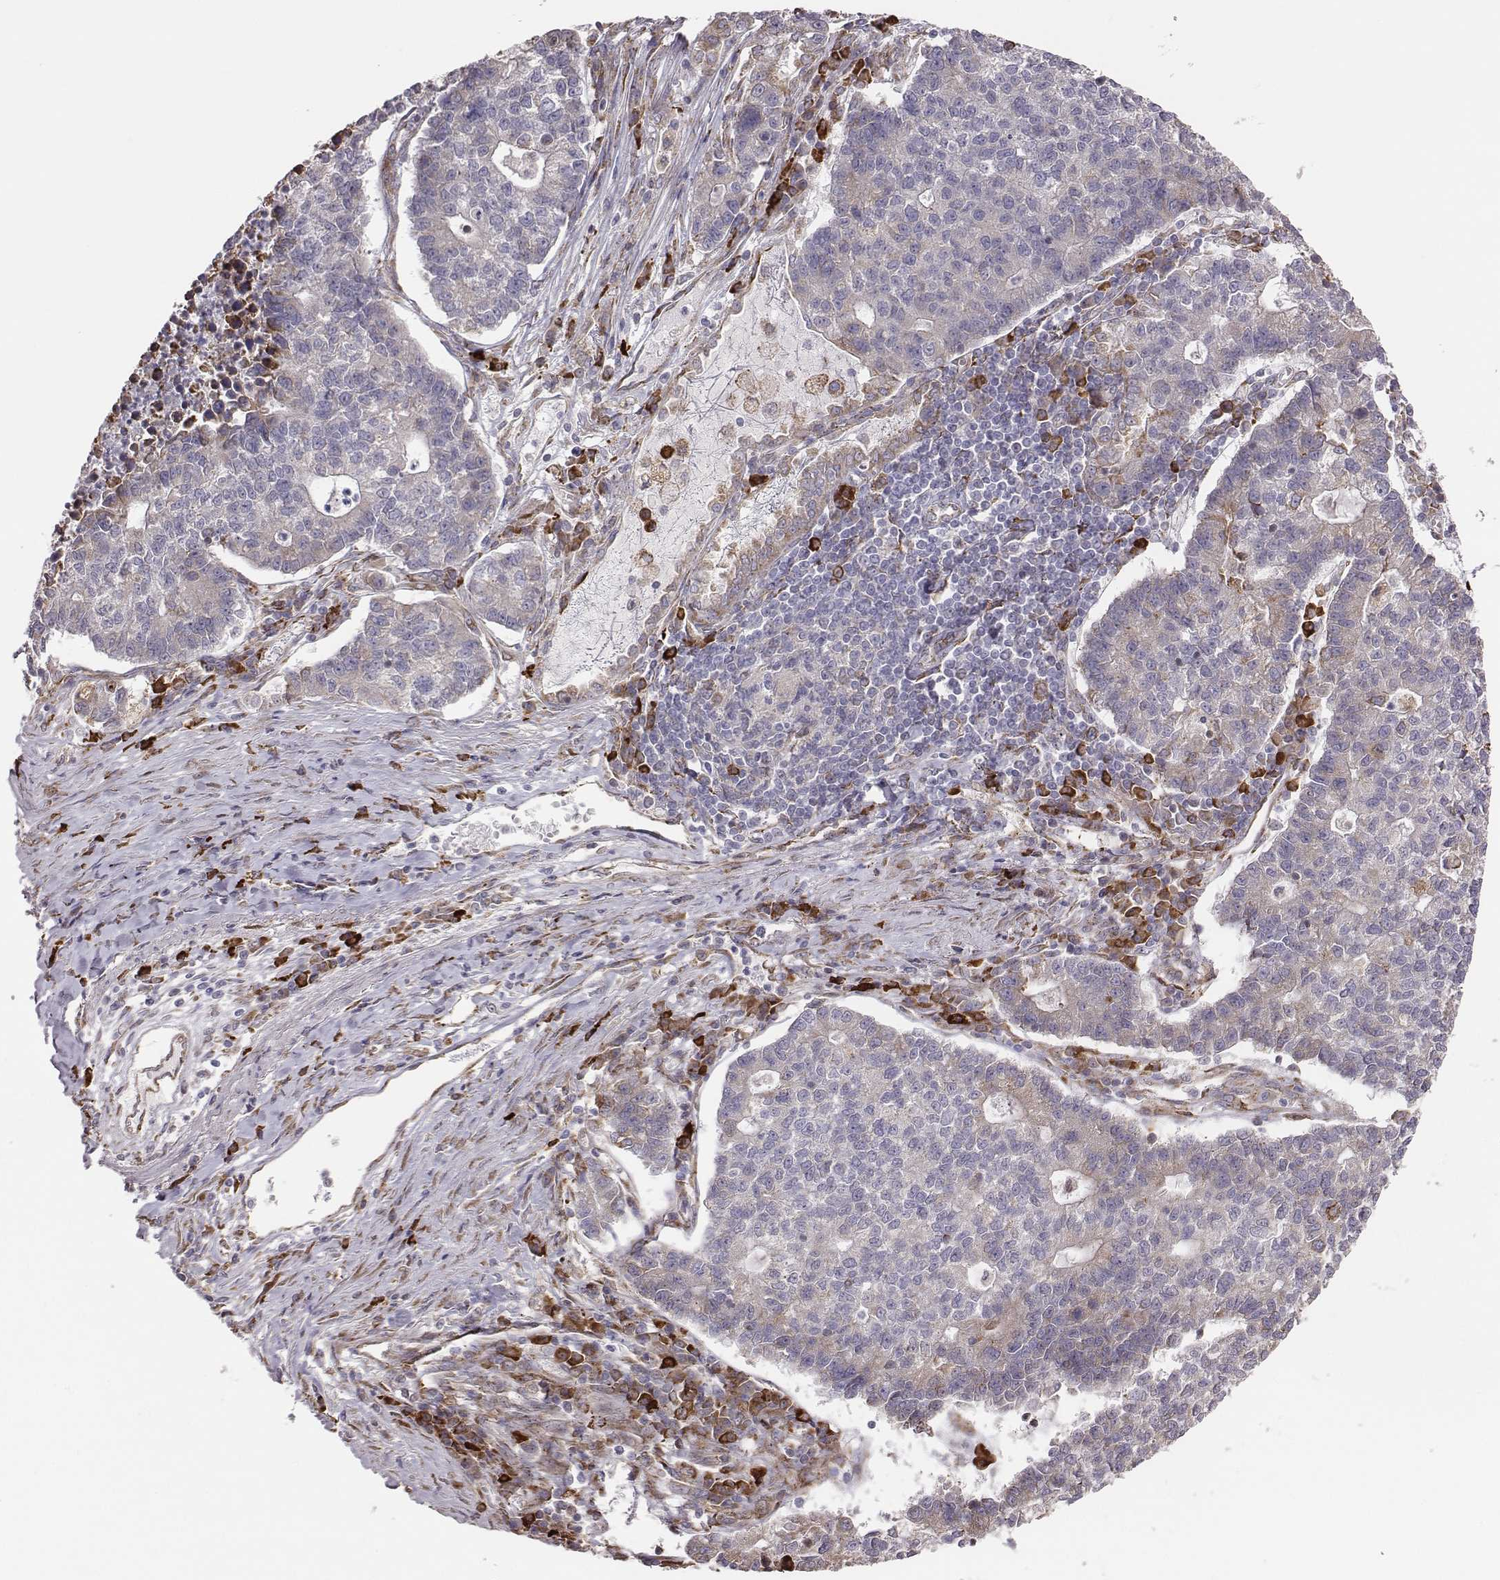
{"staining": {"intensity": "weak", "quantity": "<25%", "location": "cytoplasmic/membranous"}, "tissue": "lung cancer", "cell_type": "Tumor cells", "image_type": "cancer", "snomed": [{"axis": "morphology", "description": "Adenocarcinoma, NOS"}, {"axis": "topography", "description": "Lung"}], "caption": "Tumor cells show no significant positivity in lung cancer (adenocarcinoma). Nuclei are stained in blue.", "gene": "SELENOI", "patient": {"sex": "male", "age": 57}}